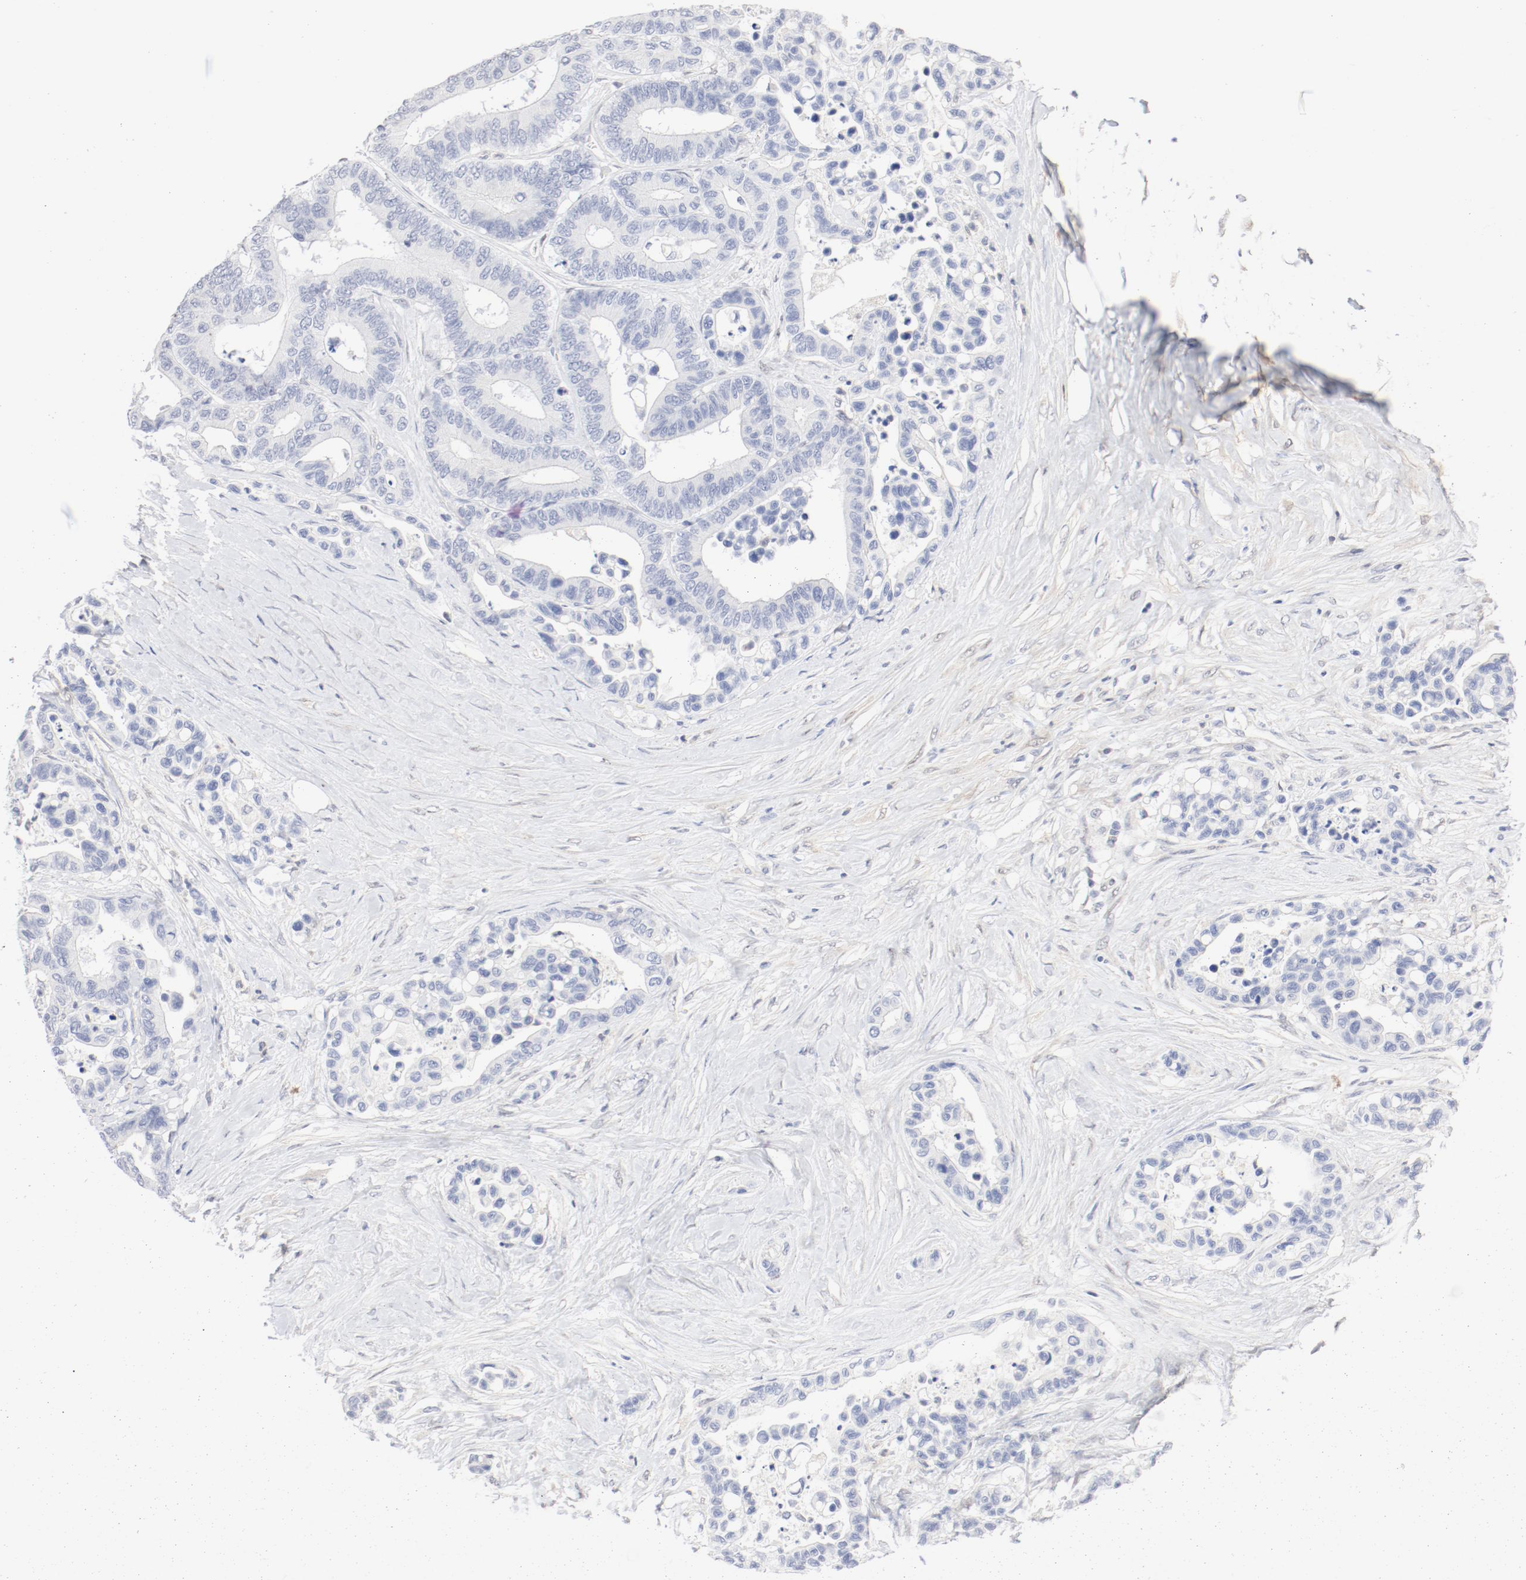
{"staining": {"intensity": "negative", "quantity": "none", "location": "none"}, "tissue": "colorectal cancer", "cell_type": "Tumor cells", "image_type": "cancer", "snomed": [{"axis": "morphology", "description": "Adenocarcinoma, NOS"}, {"axis": "topography", "description": "Colon"}], "caption": "Tumor cells are negative for brown protein staining in adenocarcinoma (colorectal).", "gene": "PGM1", "patient": {"sex": "male", "age": 82}}